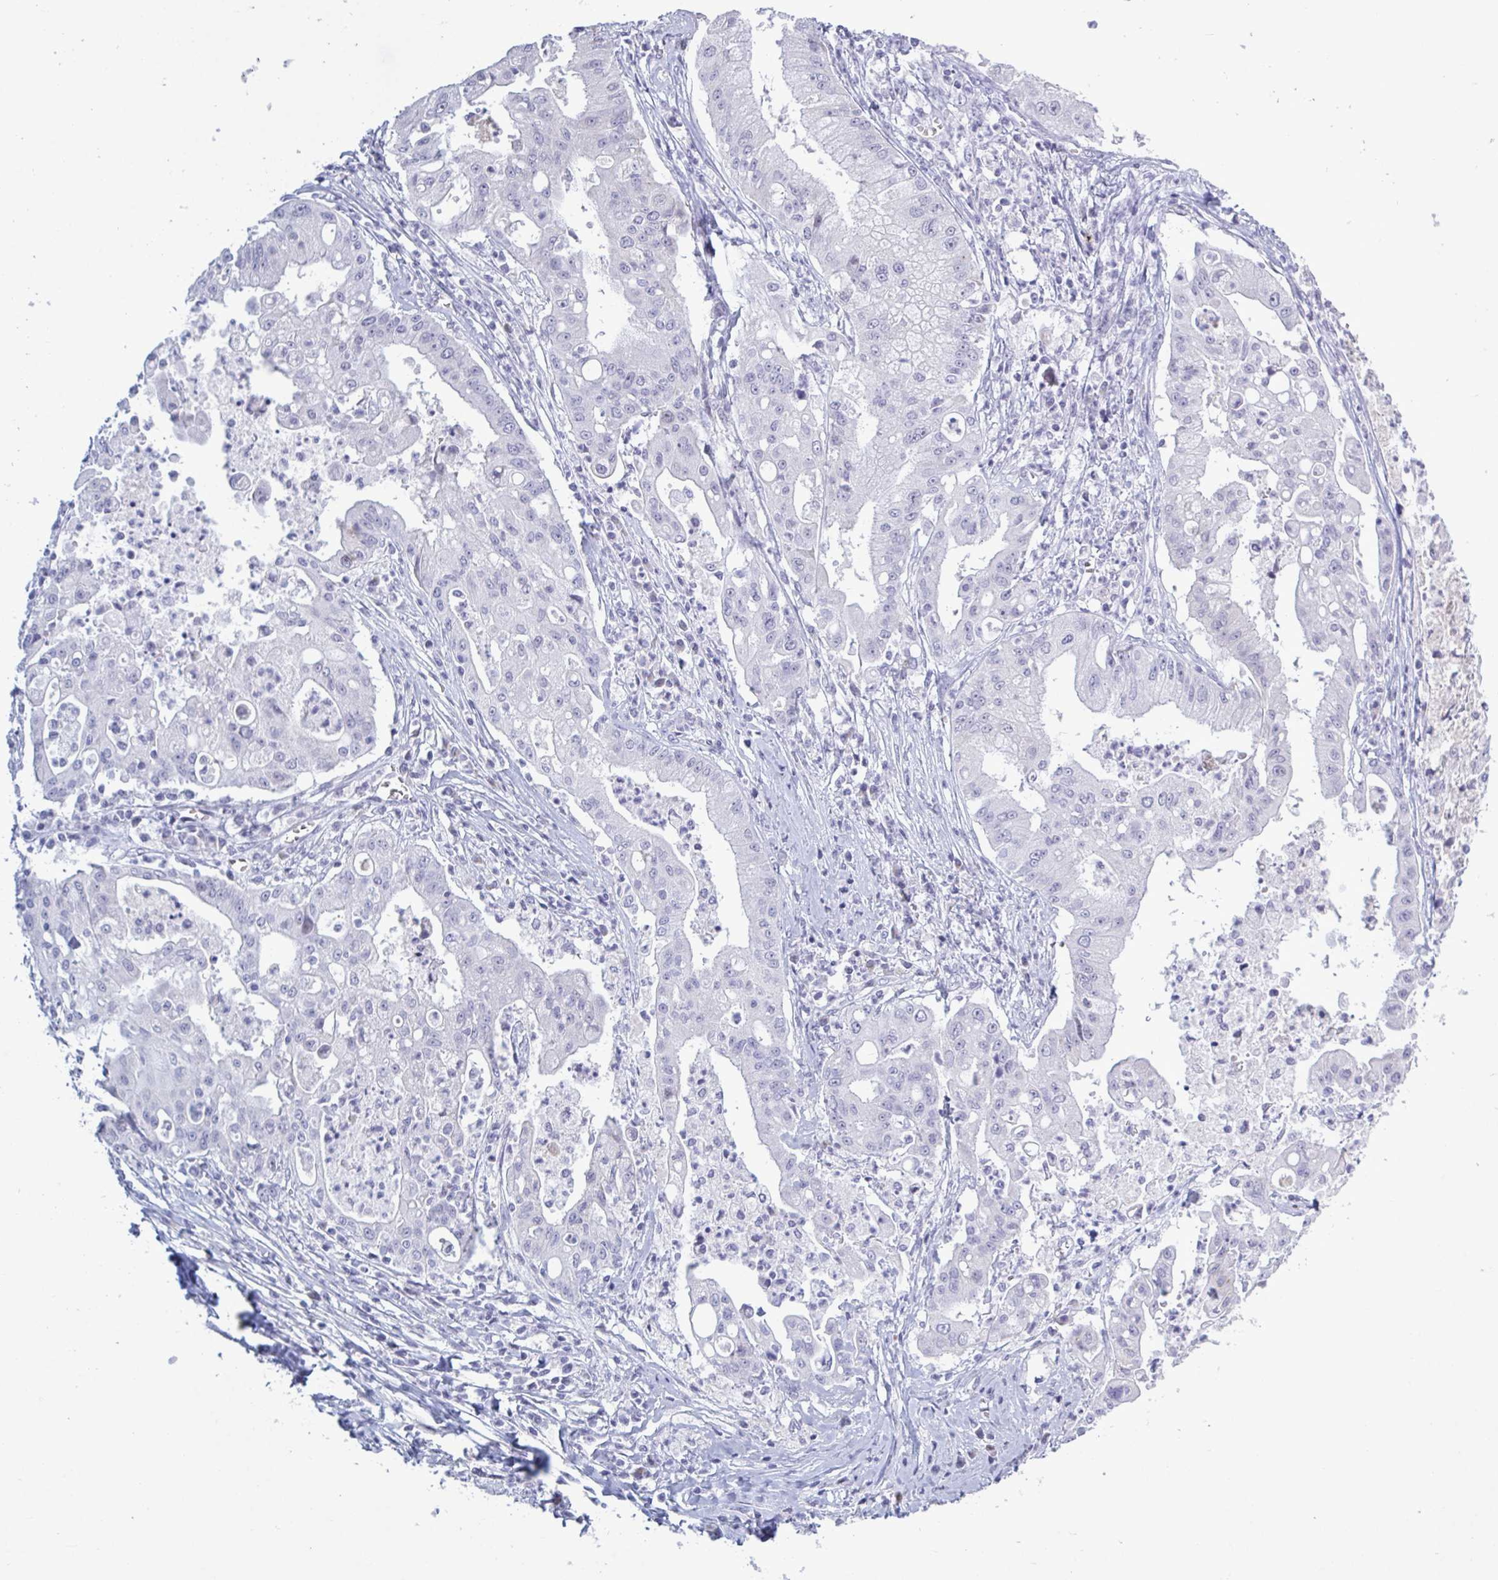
{"staining": {"intensity": "negative", "quantity": "none", "location": "none"}, "tissue": "ovarian cancer", "cell_type": "Tumor cells", "image_type": "cancer", "snomed": [{"axis": "morphology", "description": "Cystadenocarcinoma, mucinous, NOS"}, {"axis": "topography", "description": "Ovary"}], "caption": "This is a histopathology image of immunohistochemistry (IHC) staining of ovarian cancer, which shows no positivity in tumor cells.", "gene": "HSD11B2", "patient": {"sex": "female", "age": 70}}